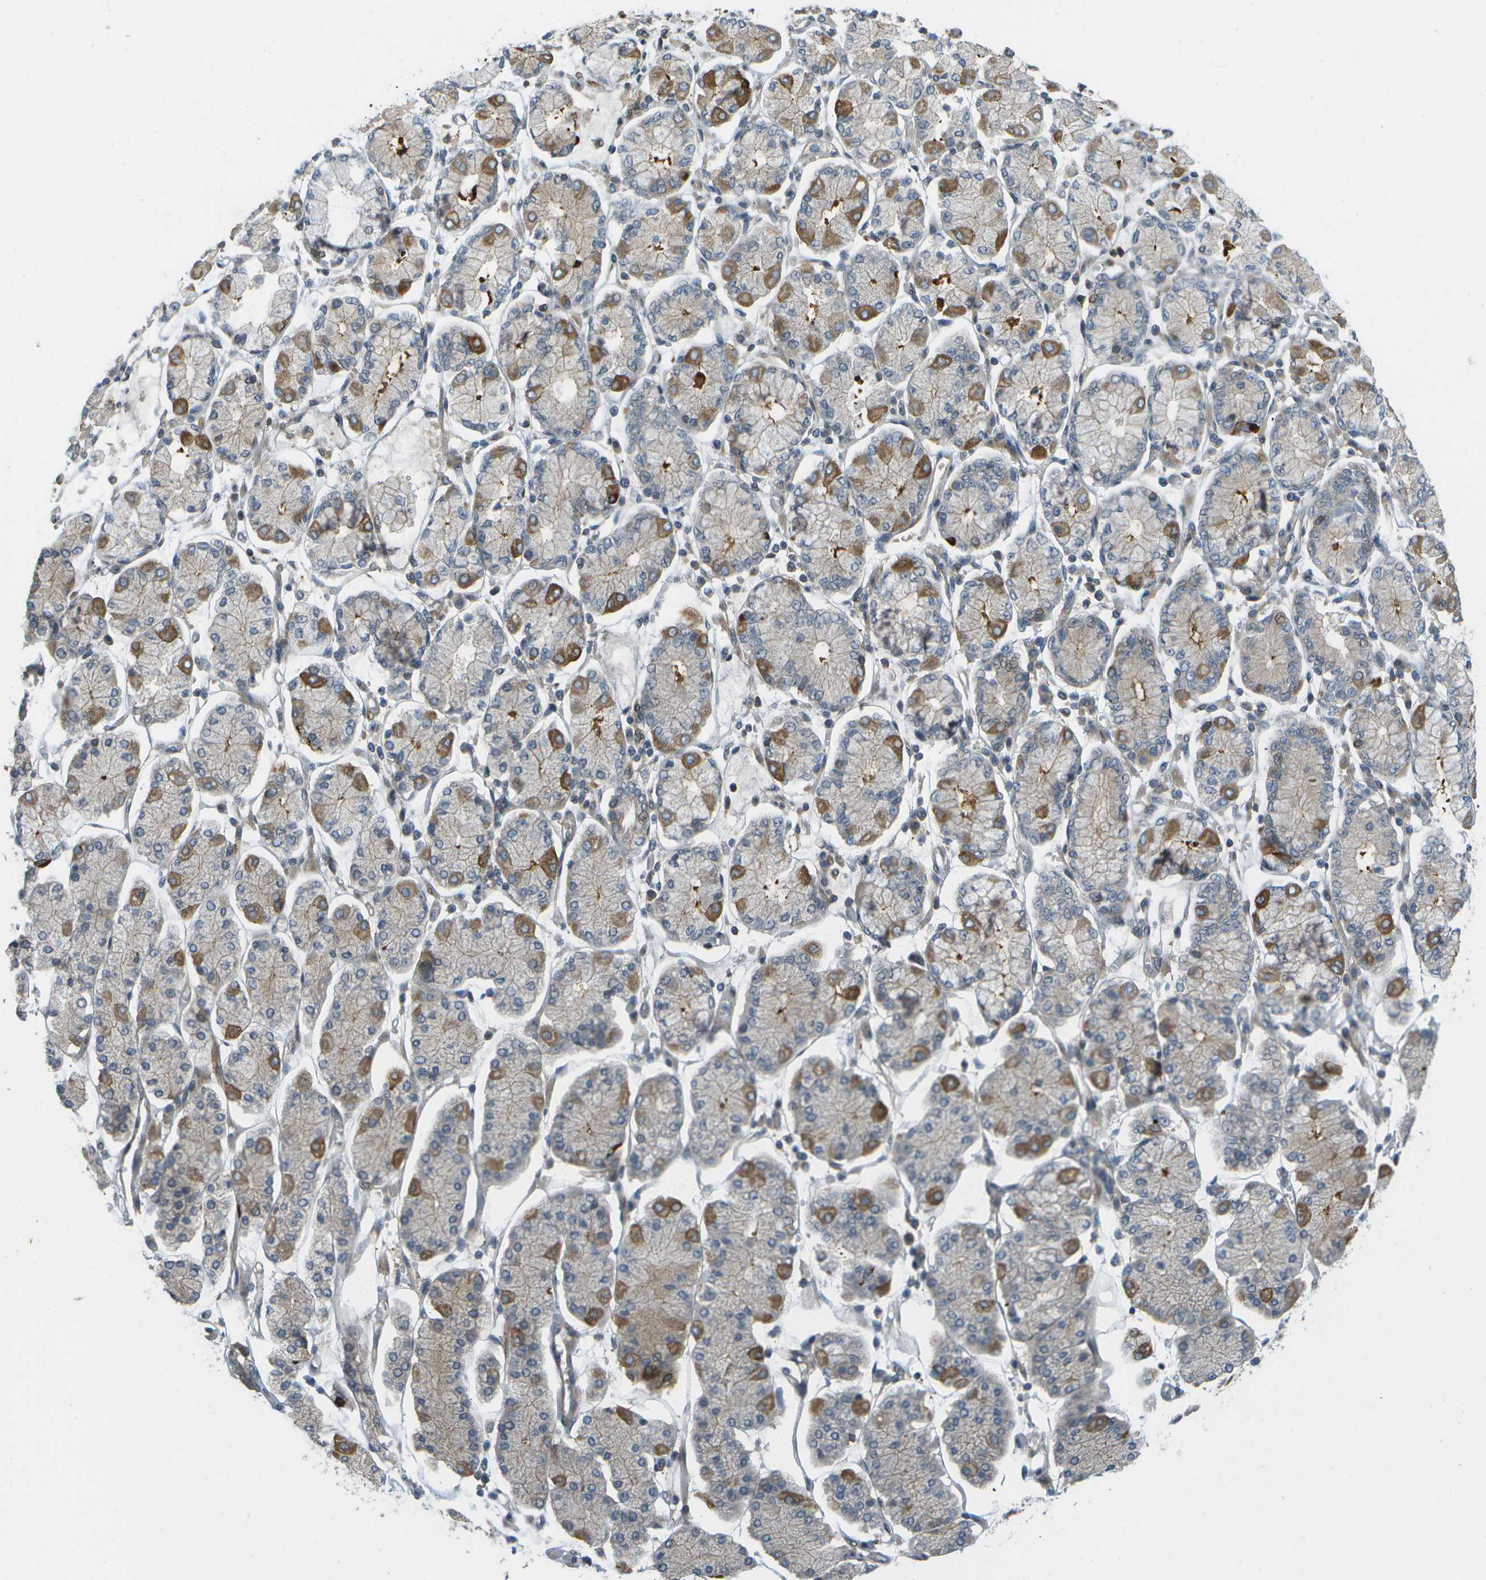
{"staining": {"intensity": "moderate", "quantity": "<25%", "location": "cytoplasmic/membranous"}, "tissue": "stomach cancer", "cell_type": "Tumor cells", "image_type": "cancer", "snomed": [{"axis": "morphology", "description": "Adenocarcinoma, NOS"}, {"axis": "topography", "description": "Stomach"}], "caption": "Brown immunohistochemical staining in stomach cancer demonstrates moderate cytoplasmic/membranous positivity in about <25% of tumor cells. (Brightfield microscopy of DAB IHC at high magnification).", "gene": "WNK2", "patient": {"sex": "male", "age": 76}}